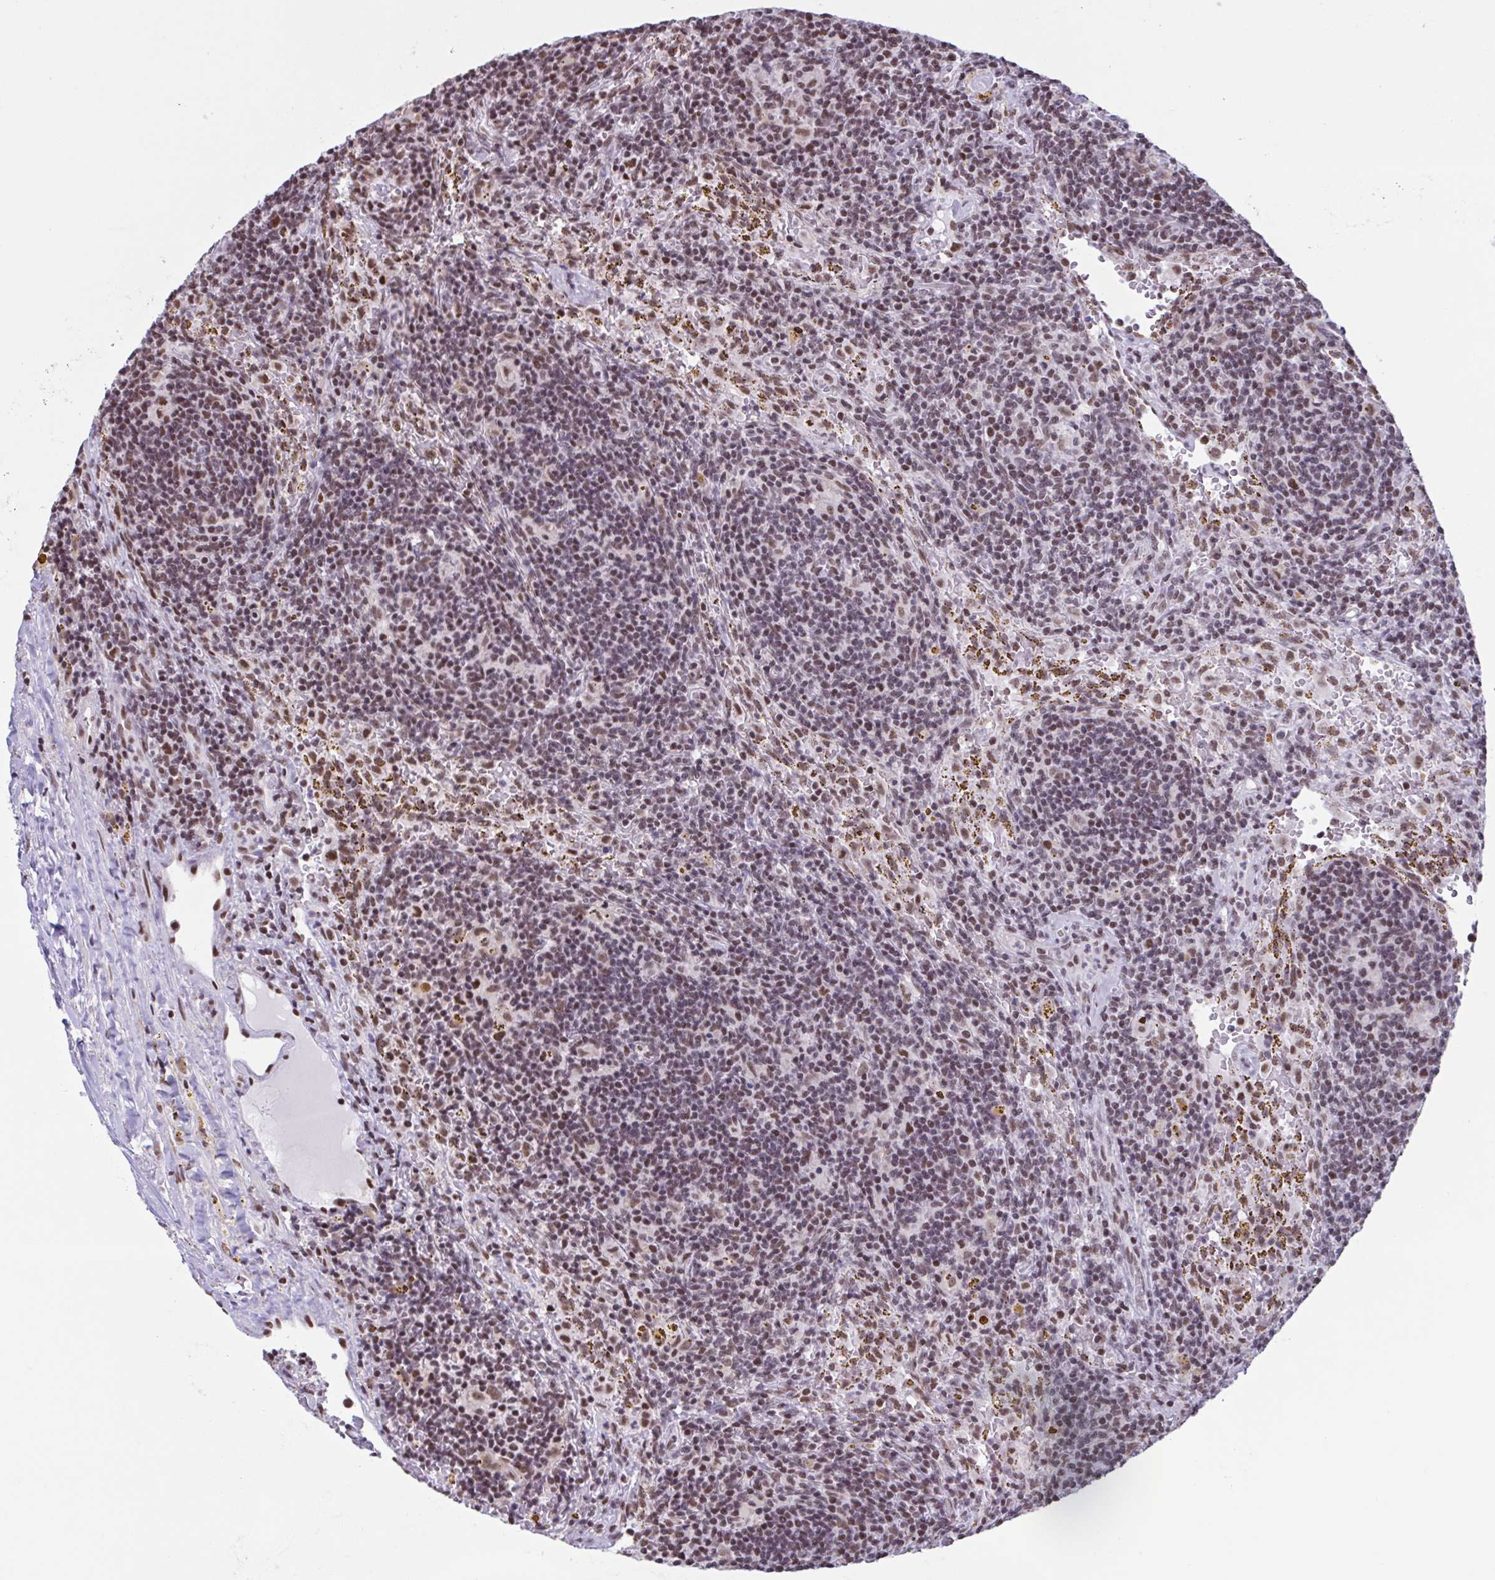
{"staining": {"intensity": "moderate", "quantity": "25%-75%", "location": "nuclear"}, "tissue": "lymphoma", "cell_type": "Tumor cells", "image_type": "cancer", "snomed": [{"axis": "morphology", "description": "Malignant lymphoma, non-Hodgkin's type, Low grade"}, {"axis": "topography", "description": "Spleen"}], "caption": "This is an image of immunohistochemistry staining of malignant lymphoma, non-Hodgkin's type (low-grade), which shows moderate staining in the nuclear of tumor cells.", "gene": "TIMM21", "patient": {"sex": "female", "age": 70}}